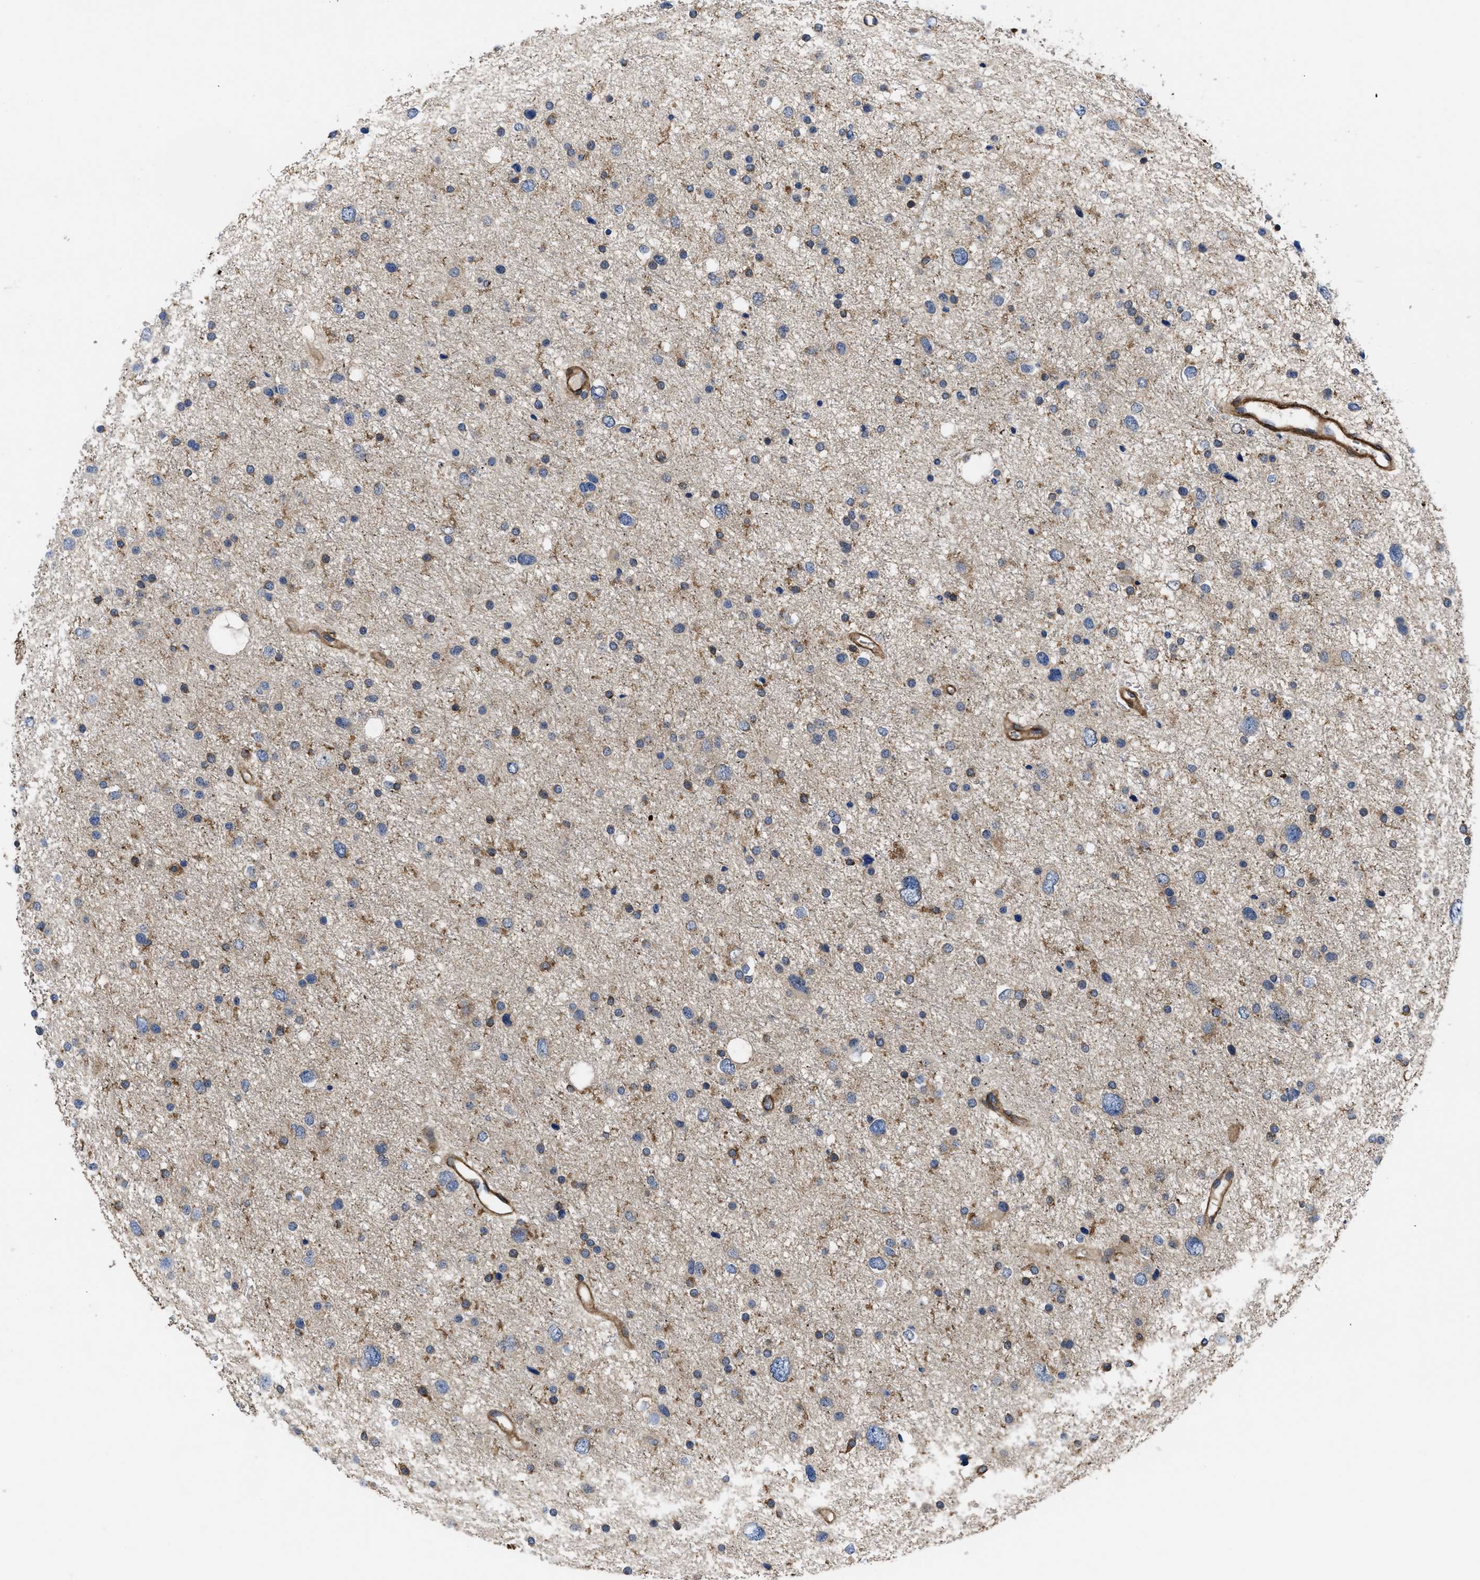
{"staining": {"intensity": "moderate", "quantity": "<25%", "location": "cytoplasmic/membranous"}, "tissue": "glioma", "cell_type": "Tumor cells", "image_type": "cancer", "snomed": [{"axis": "morphology", "description": "Glioma, malignant, Low grade"}, {"axis": "topography", "description": "Brain"}], "caption": "Human glioma stained with a protein marker shows moderate staining in tumor cells.", "gene": "SCUBE2", "patient": {"sex": "female", "age": 37}}